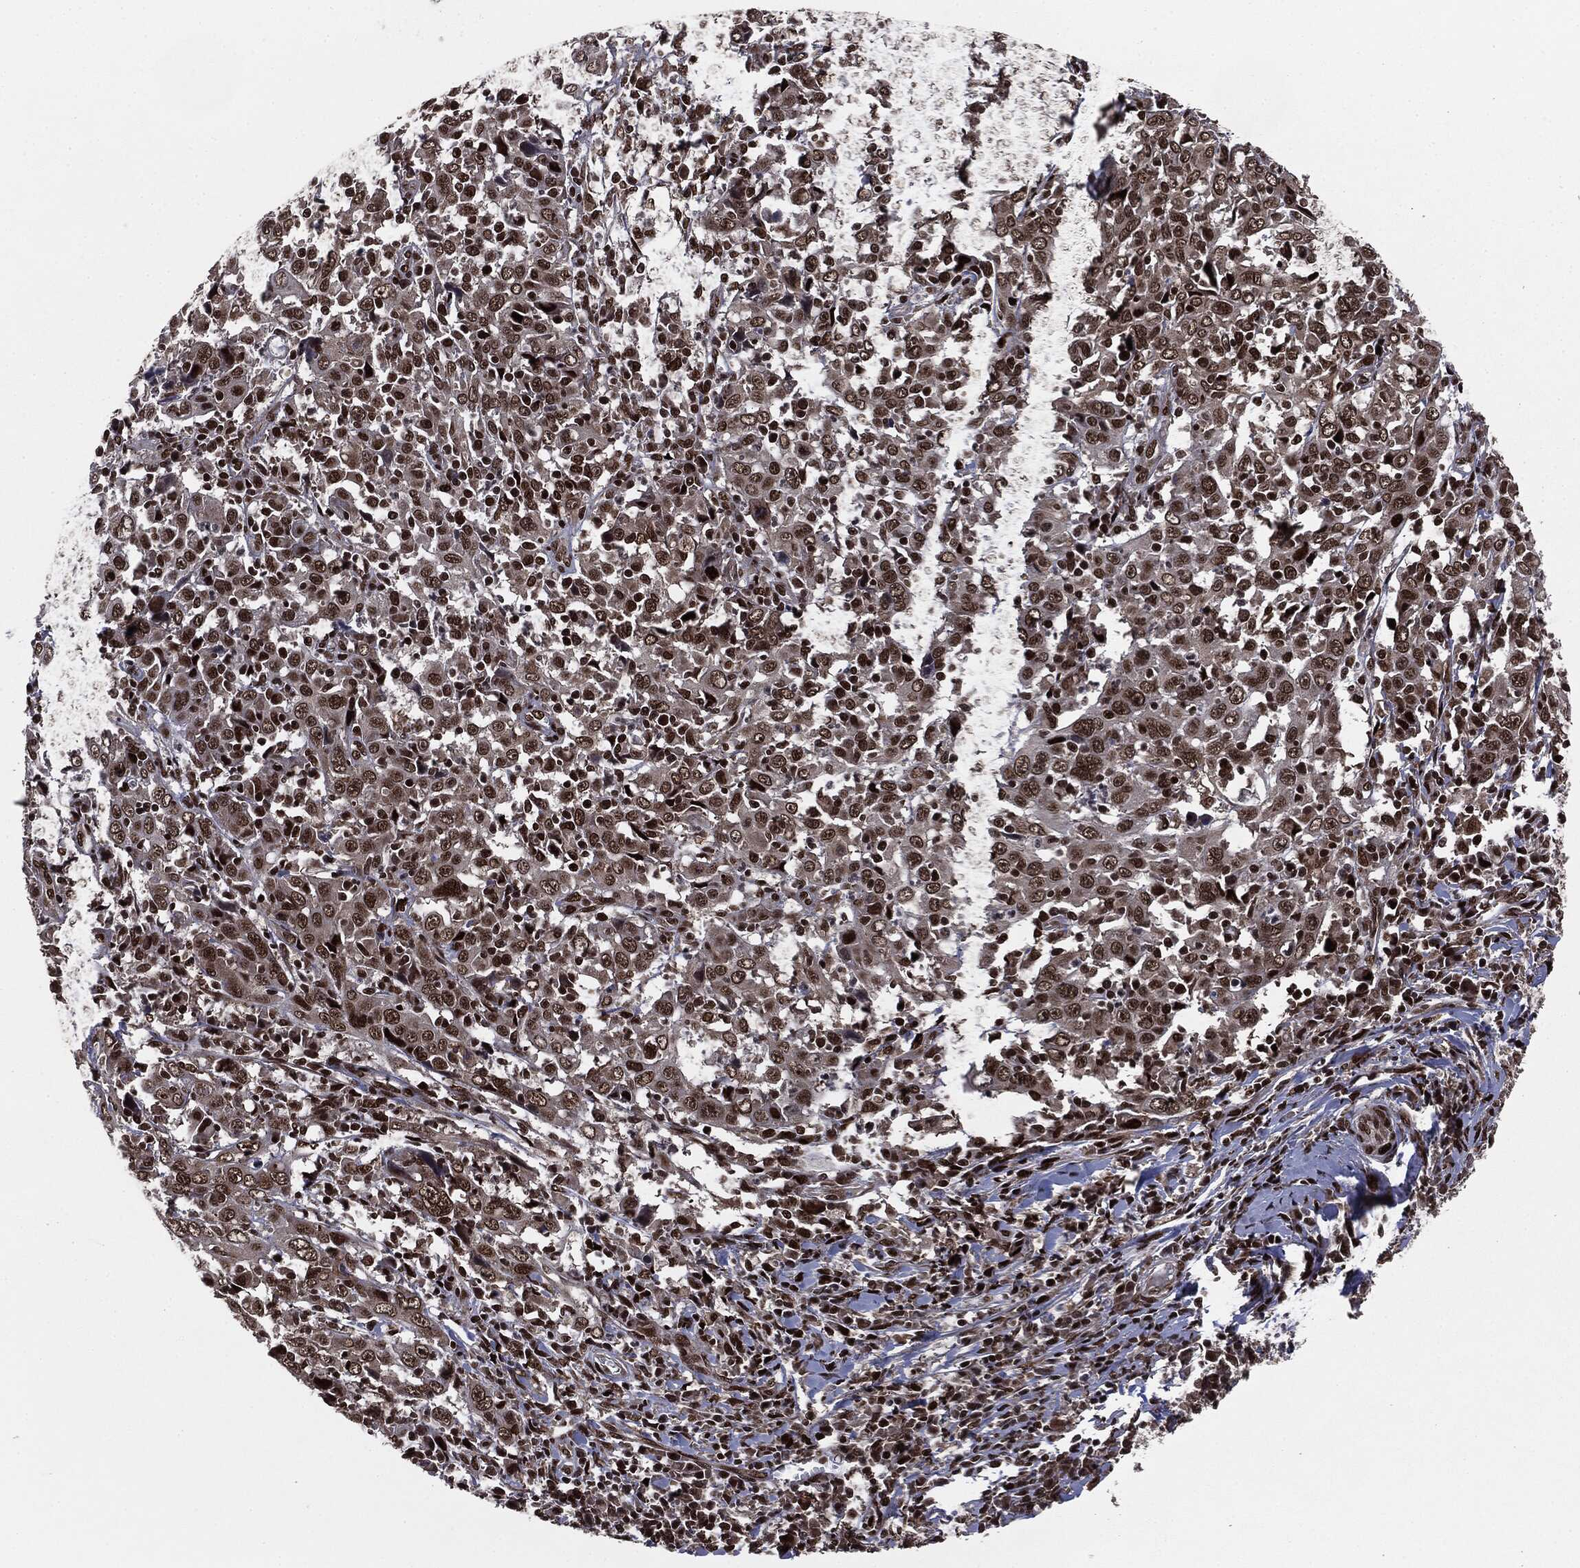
{"staining": {"intensity": "strong", "quantity": ">75%", "location": "nuclear"}, "tissue": "cervical cancer", "cell_type": "Tumor cells", "image_type": "cancer", "snomed": [{"axis": "morphology", "description": "Squamous cell carcinoma, NOS"}, {"axis": "topography", "description": "Cervix"}], "caption": "Human cervical cancer (squamous cell carcinoma) stained for a protein (brown) demonstrates strong nuclear positive expression in about >75% of tumor cells.", "gene": "DVL2", "patient": {"sex": "female", "age": 46}}